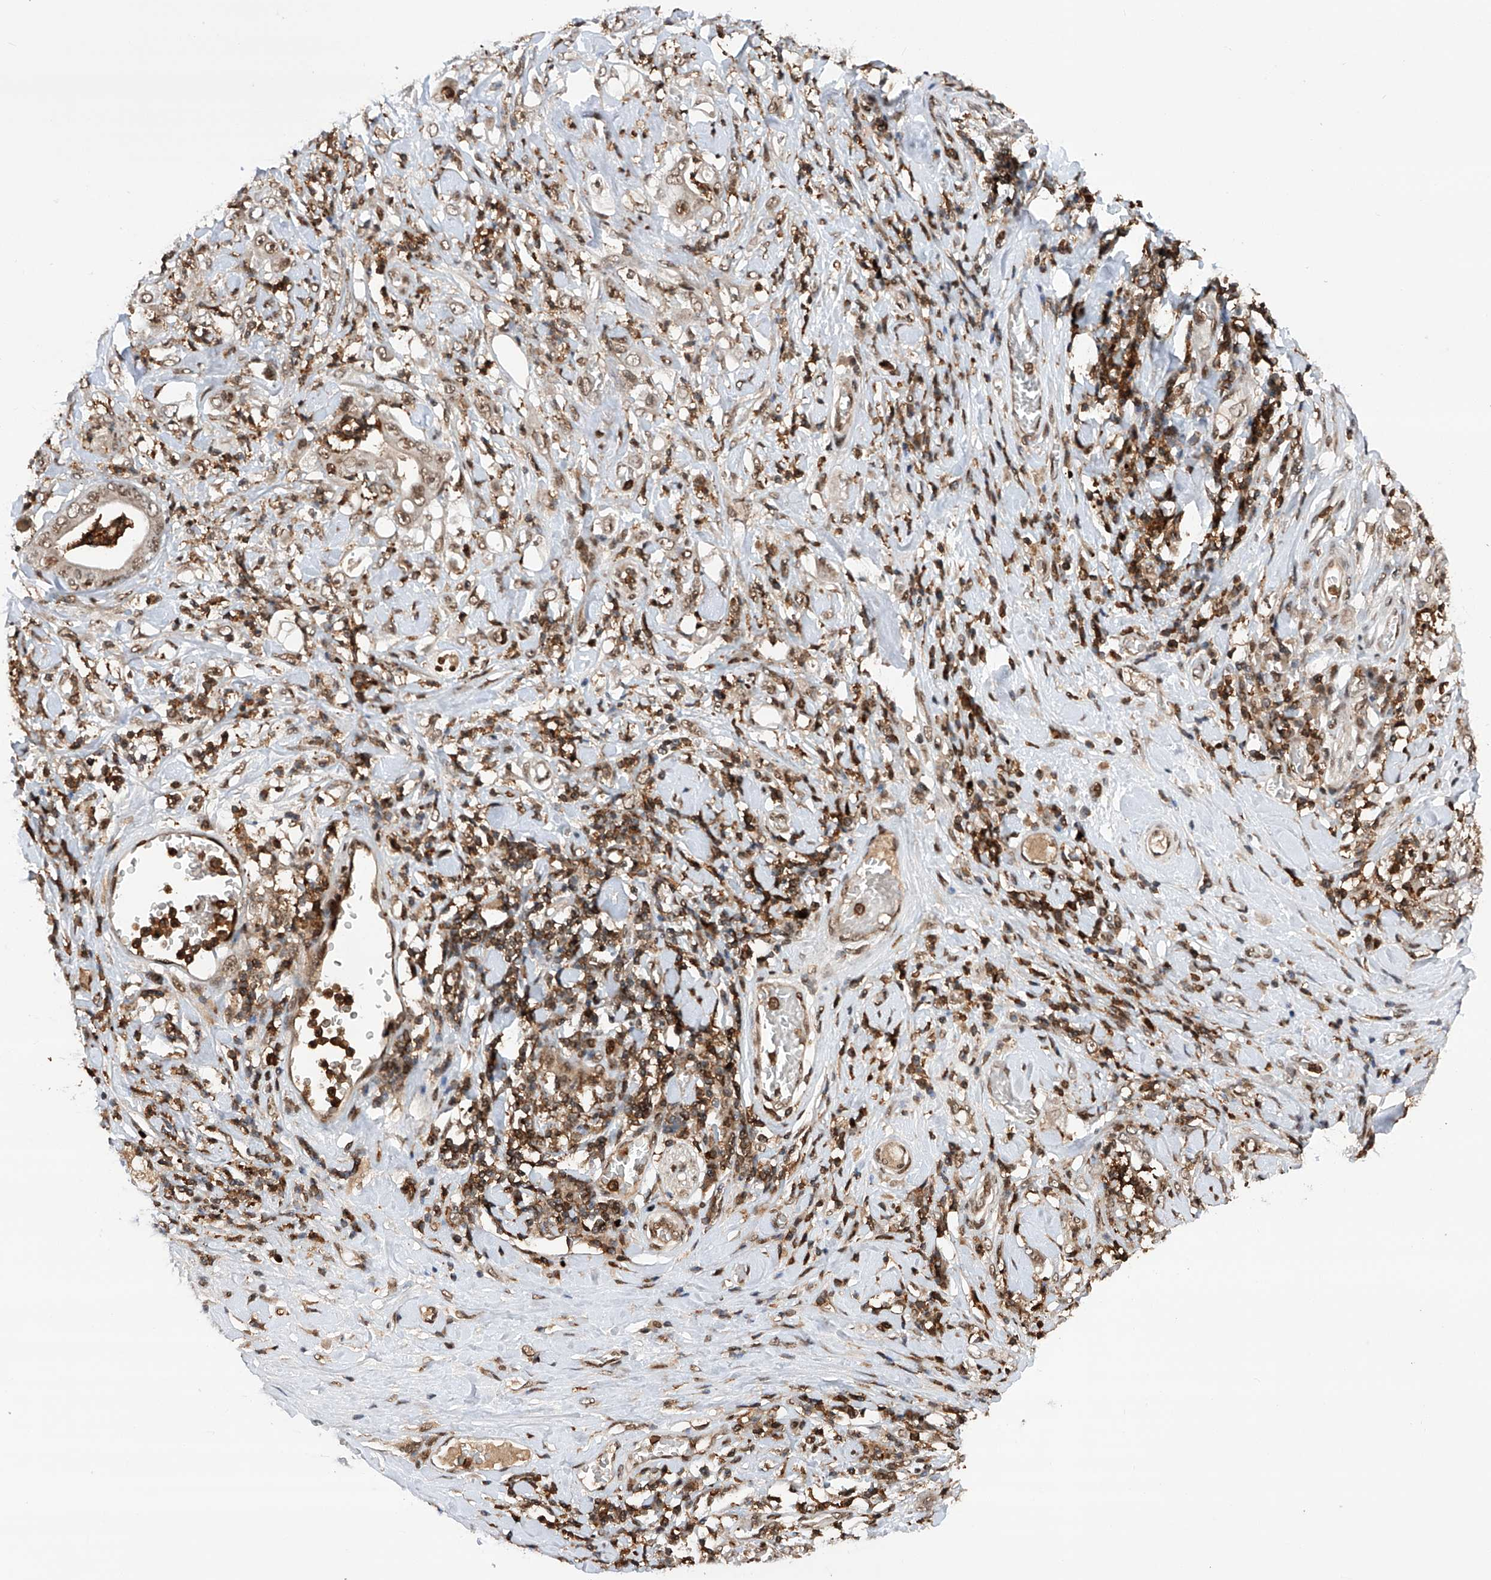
{"staining": {"intensity": "weak", "quantity": ">75%", "location": "nuclear"}, "tissue": "stomach cancer", "cell_type": "Tumor cells", "image_type": "cancer", "snomed": [{"axis": "morphology", "description": "Adenocarcinoma, NOS"}, {"axis": "topography", "description": "Stomach"}], "caption": "Human stomach cancer stained for a protein (brown) shows weak nuclear positive expression in about >75% of tumor cells.", "gene": "ZNF280D", "patient": {"sex": "female", "age": 73}}